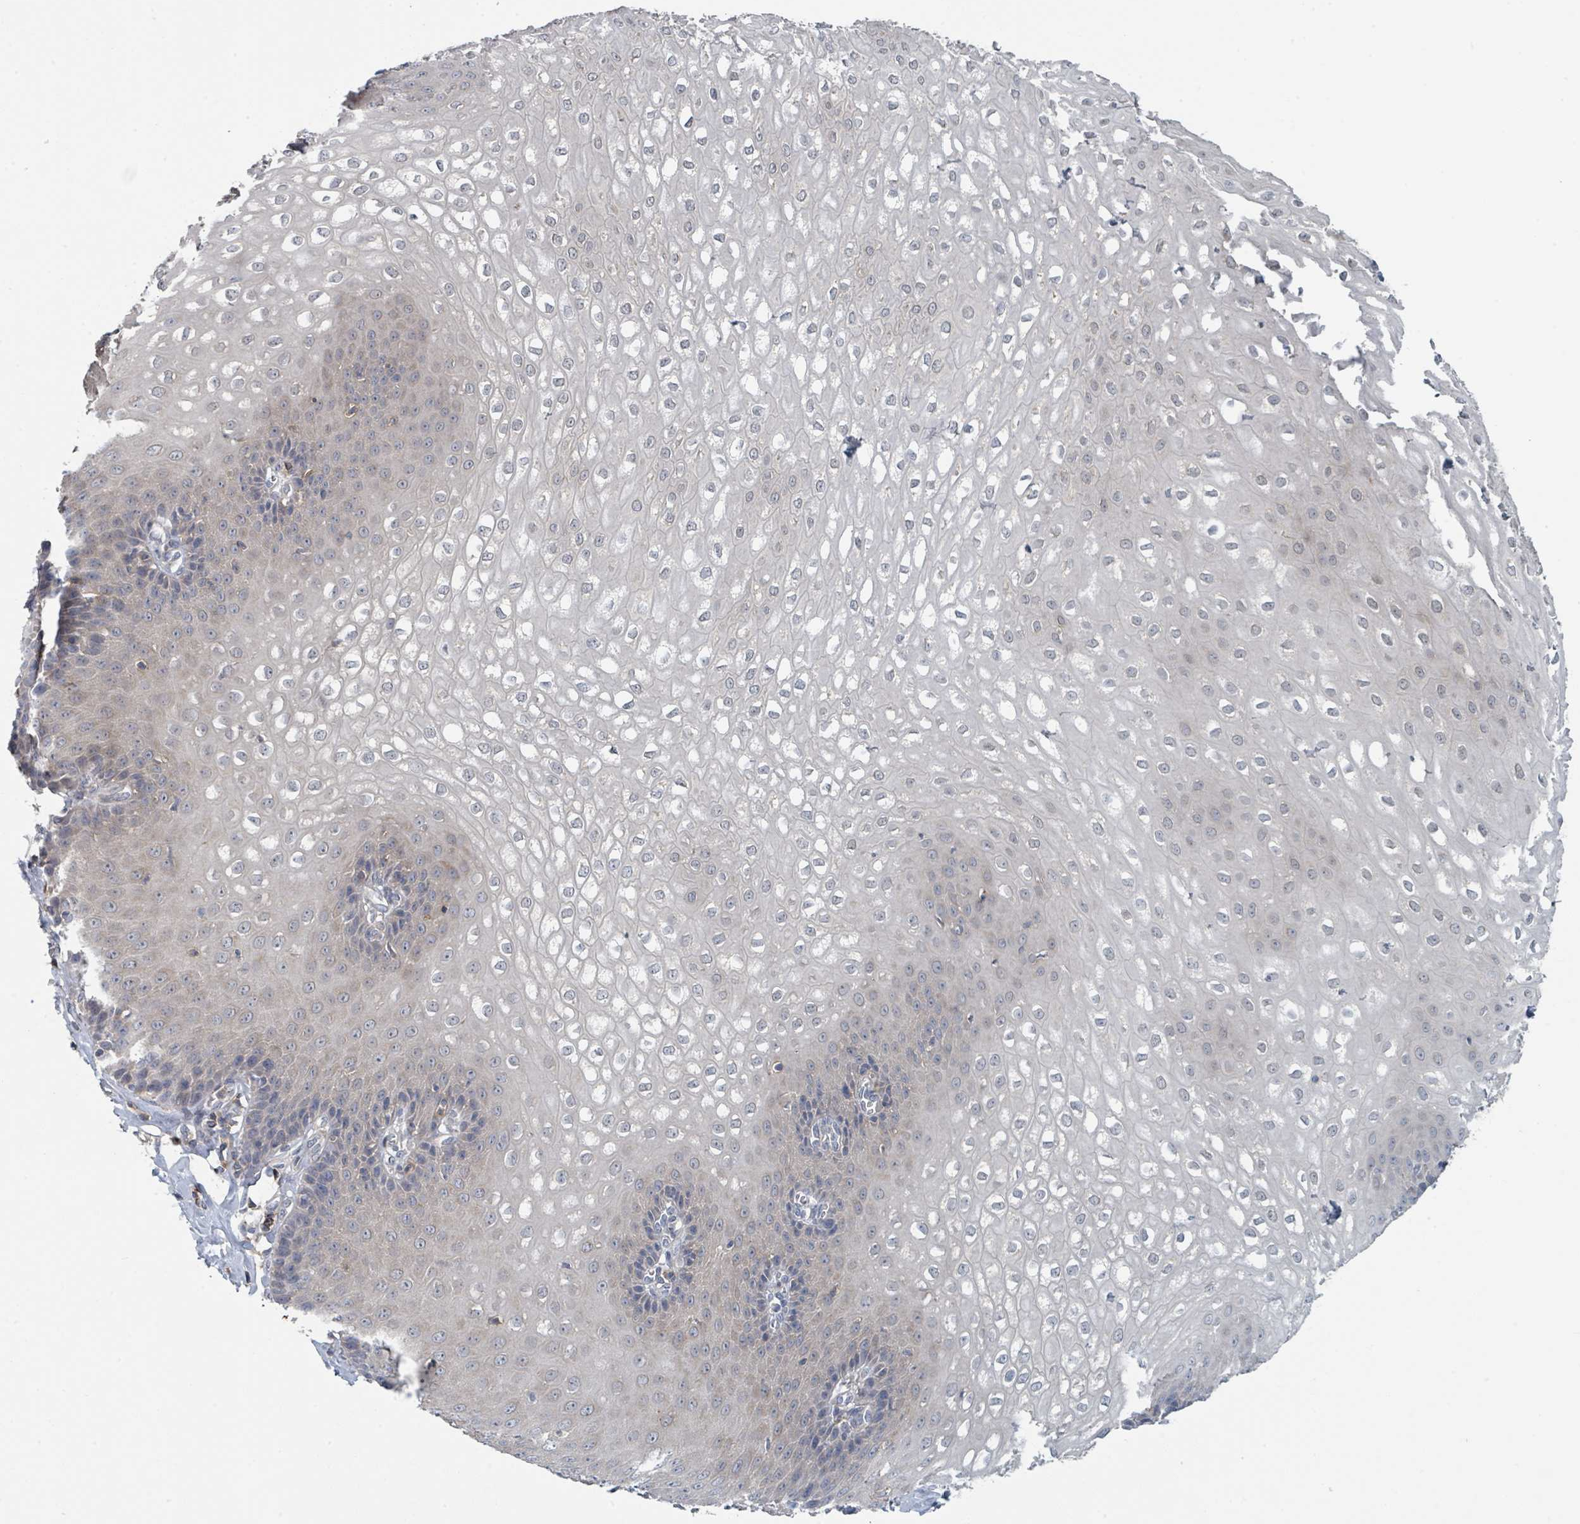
{"staining": {"intensity": "negative", "quantity": "none", "location": "none"}, "tissue": "esophagus", "cell_type": "Squamous epithelial cells", "image_type": "normal", "snomed": [{"axis": "morphology", "description": "Normal tissue, NOS"}, {"axis": "topography", "description": "Esophagus"}], "caption": "The micrograph exhibits no staining of squamous epithelial cells in unremarkable esophagus.", "gene": "LRRC42", "patient": {"sex": "male", "age": 67}}